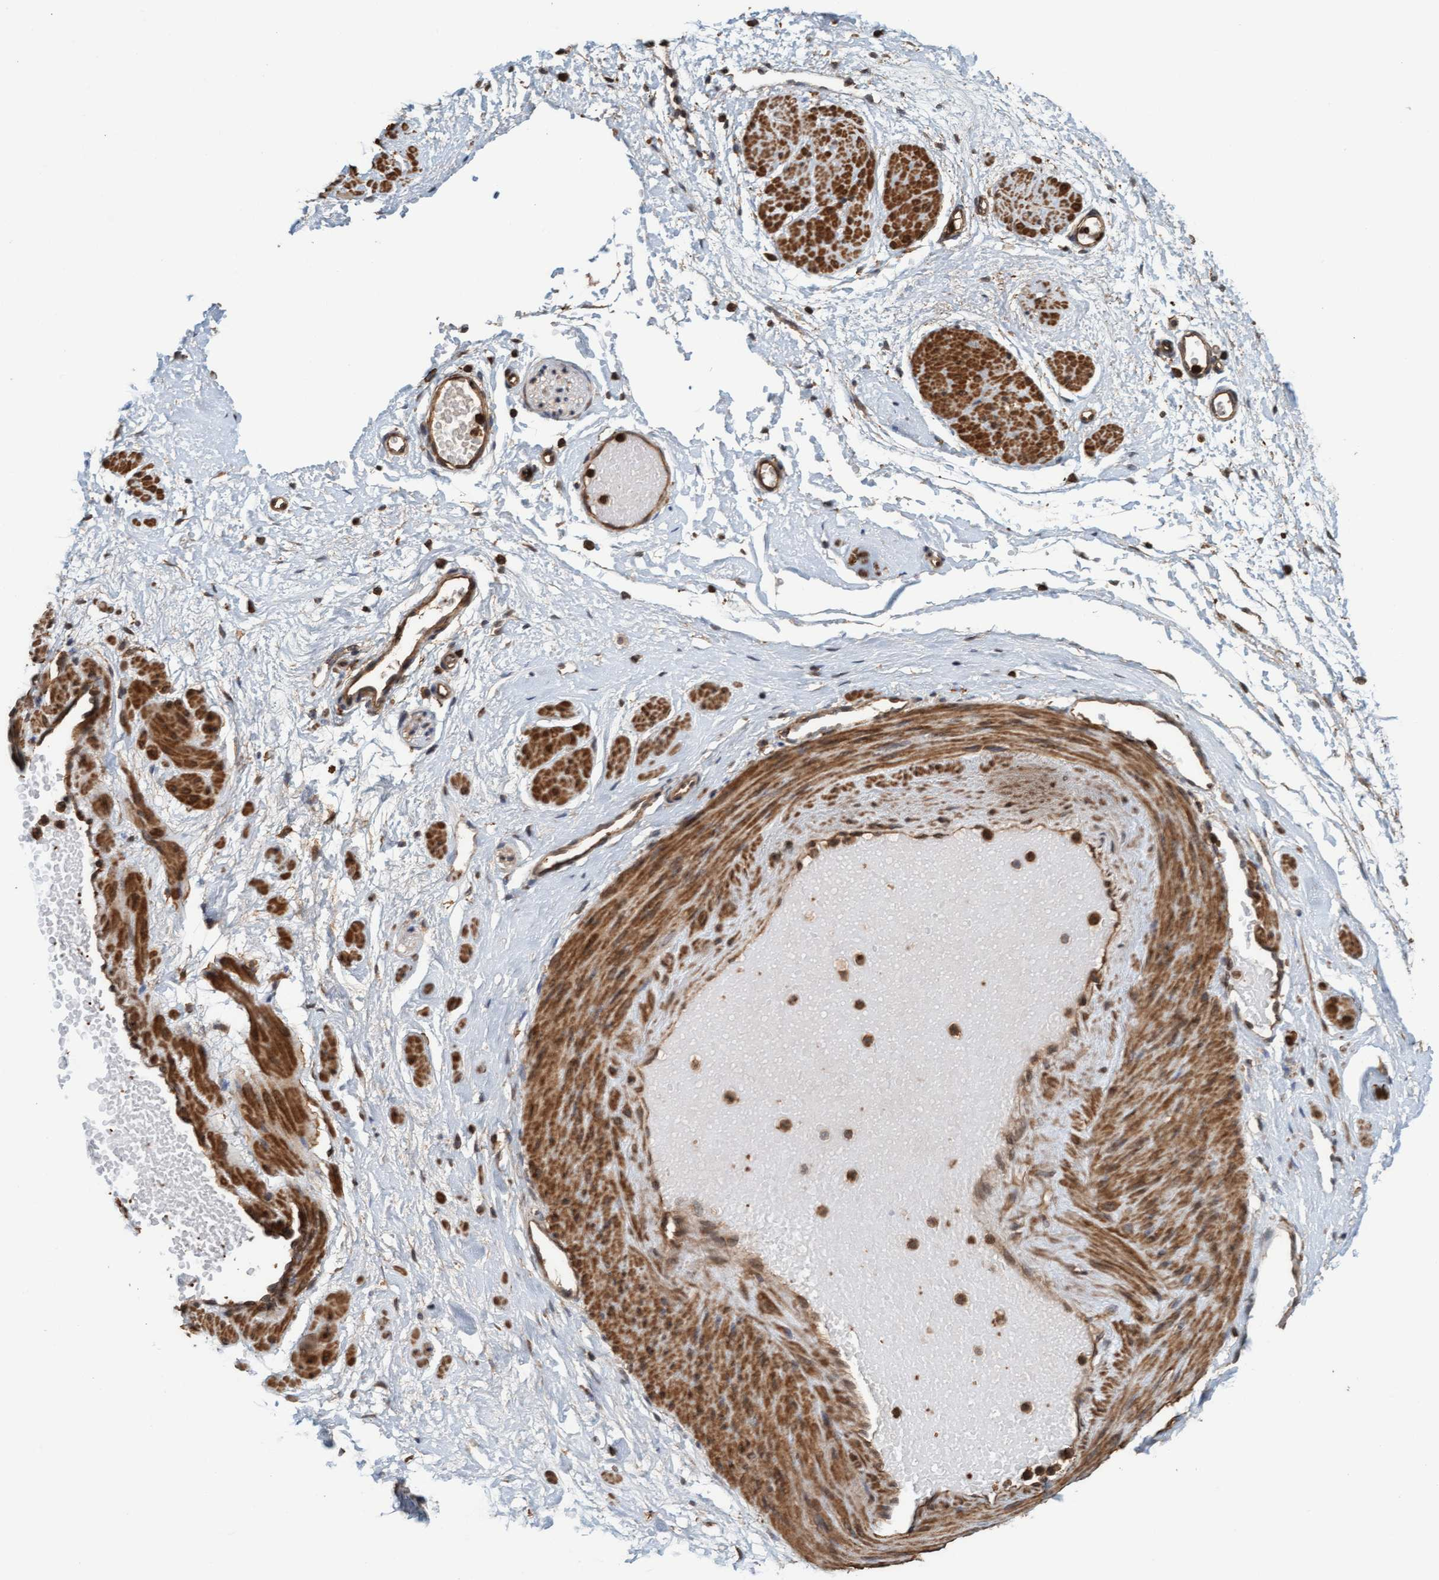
{"staining": {"intensity": "moderate", "quantity": ">75%", "location": "cytoplasmic/membranous"}, "tissue": "adipose tissue", "cell_type": "Adipocytes", "image_type": "normal", "snomed": [{"axis": "morphology", "description": "Normal tissue, NOS"}, {"axis": "topography", "description": "Soft tissue"}], "caption": "Adipose tissue stained for a protein (brown) displays moderate cytoplasmic/membranous positive expression in approximately >75% of adipocytes.", "gene": "FXR2", "patient": {"sex": "male", "age": 72}}